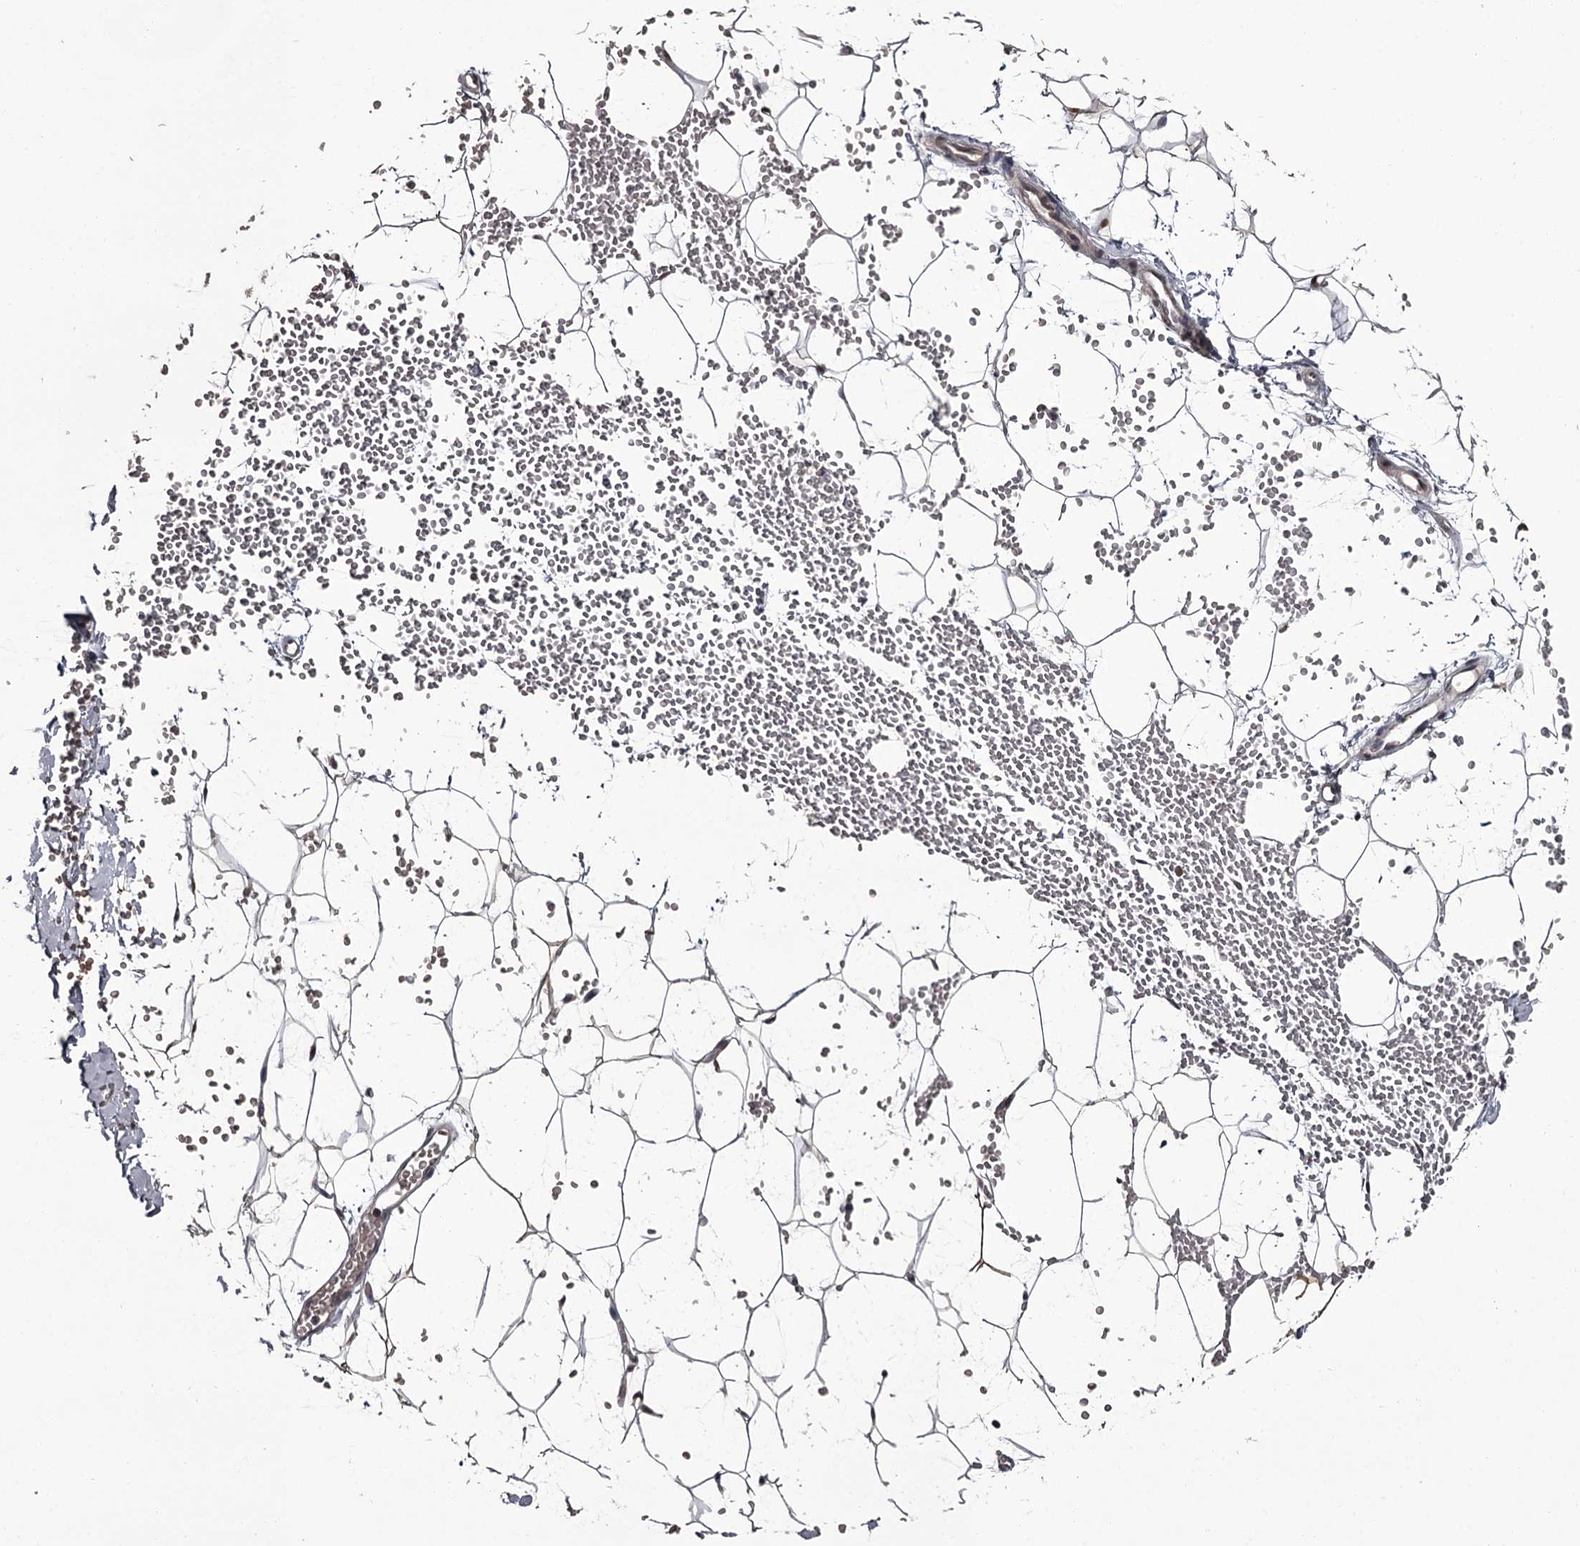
{"staining": {"intensity": "negative", "quantity": "none", "location": "none"}, "tissue": "adipose tissue", "cell_type": "Adipocytes", "image_type": "normal", "snomed": [{"axis": "morphology", "description": "Normal tissue, NOS"}, {"axis": "topography", "description": "Breast"}], "caption": "IHC image of normal adipose tissue stained for a protein (brown), which demonstrates no positivity in adipocytes.", "gene": "PRPF40B", "patient": {"sex": "female", "age": 23}}